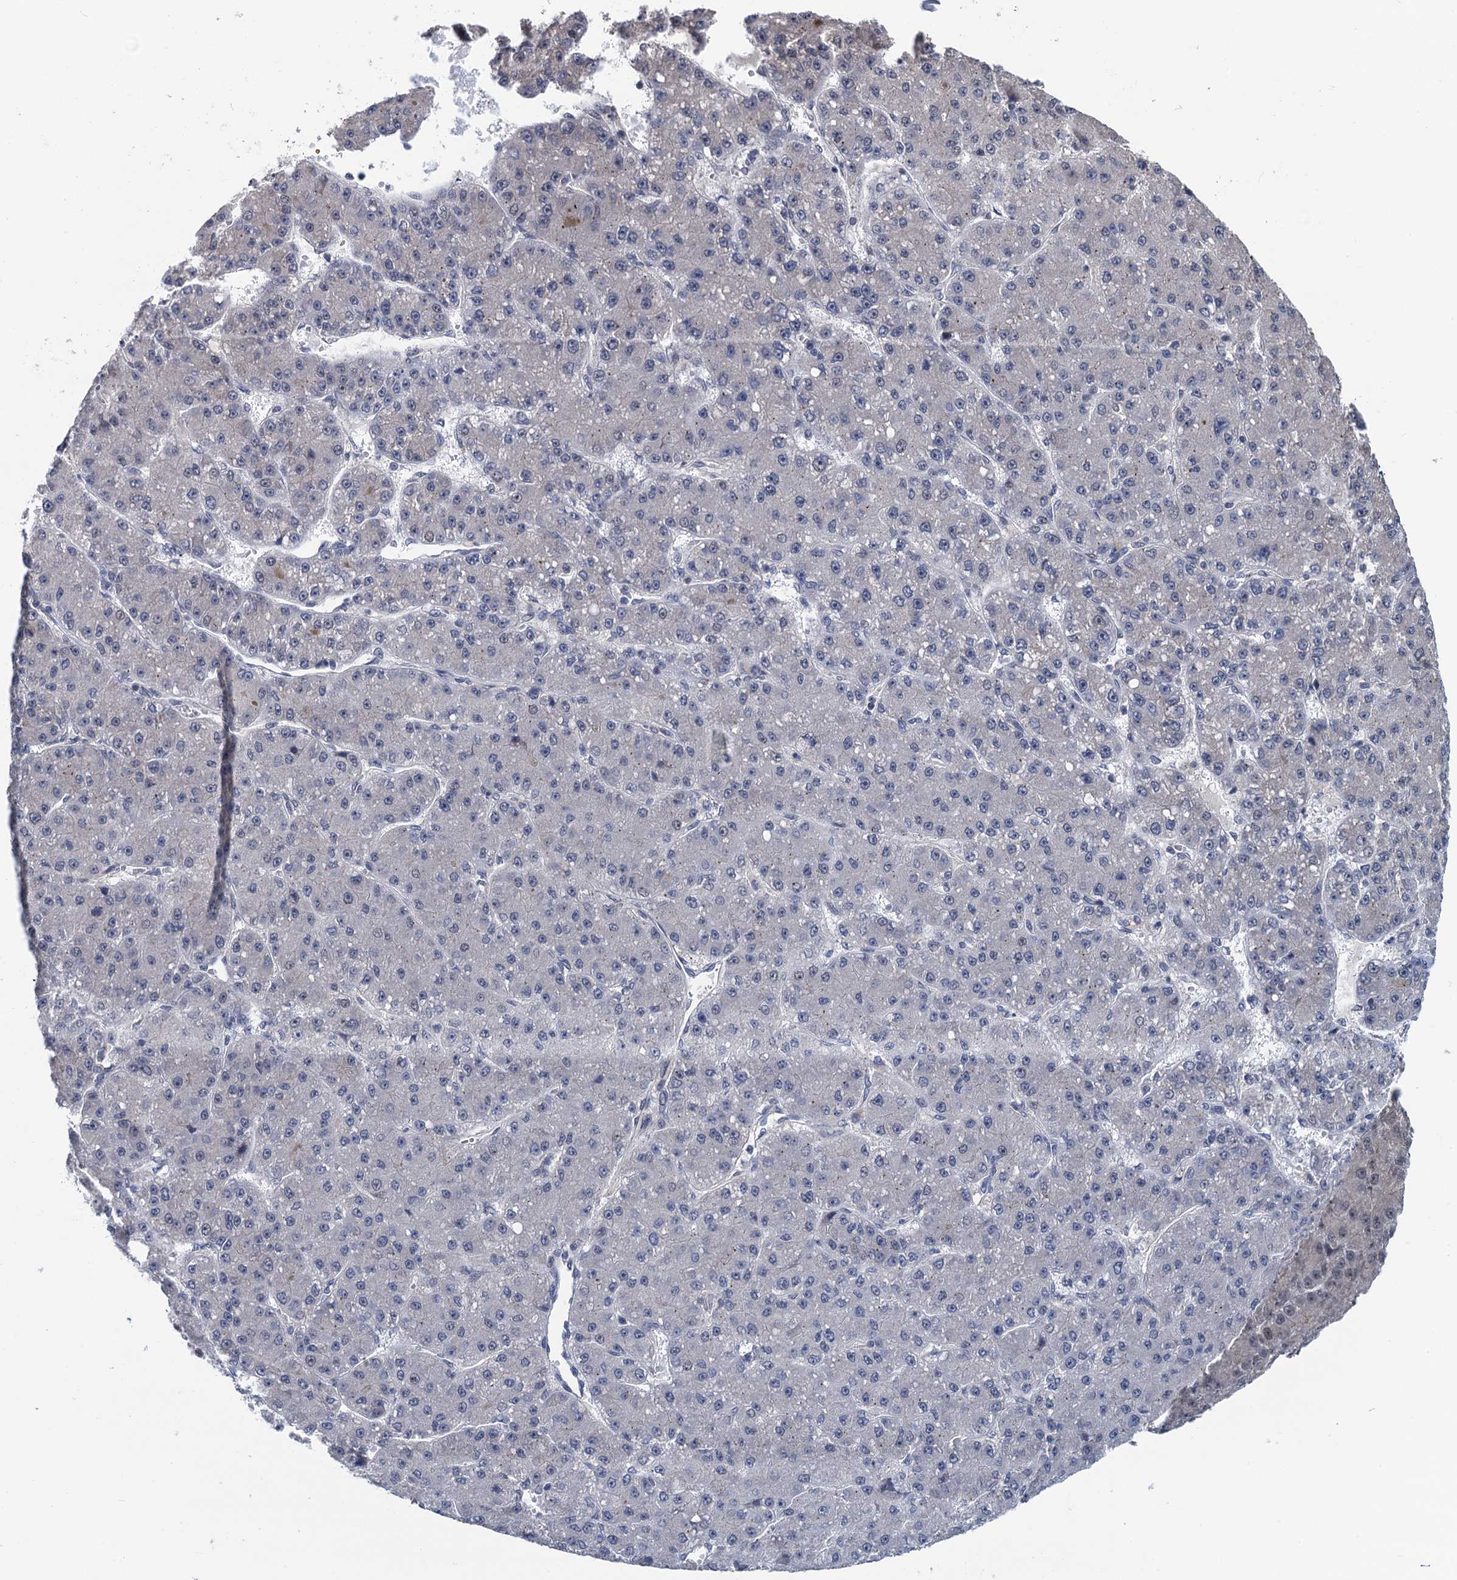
{"staining": {"intensity": "negative", "quantity": "none", "location": "none"}, "tissue": "liver cancer", "cell_type": "Tumor cells", "image_type": "cancer", "snomed": [{"axis": "morphology", "description": "Carcinoma, Hepatocellular, NOS"}, {"axis": "topography", "description": "Liver"}], "caption": "Tumor cells show no significant expression in liver cancer.", "gene": "RASSF4", "patient": {"sex": "male", "age": 67}}